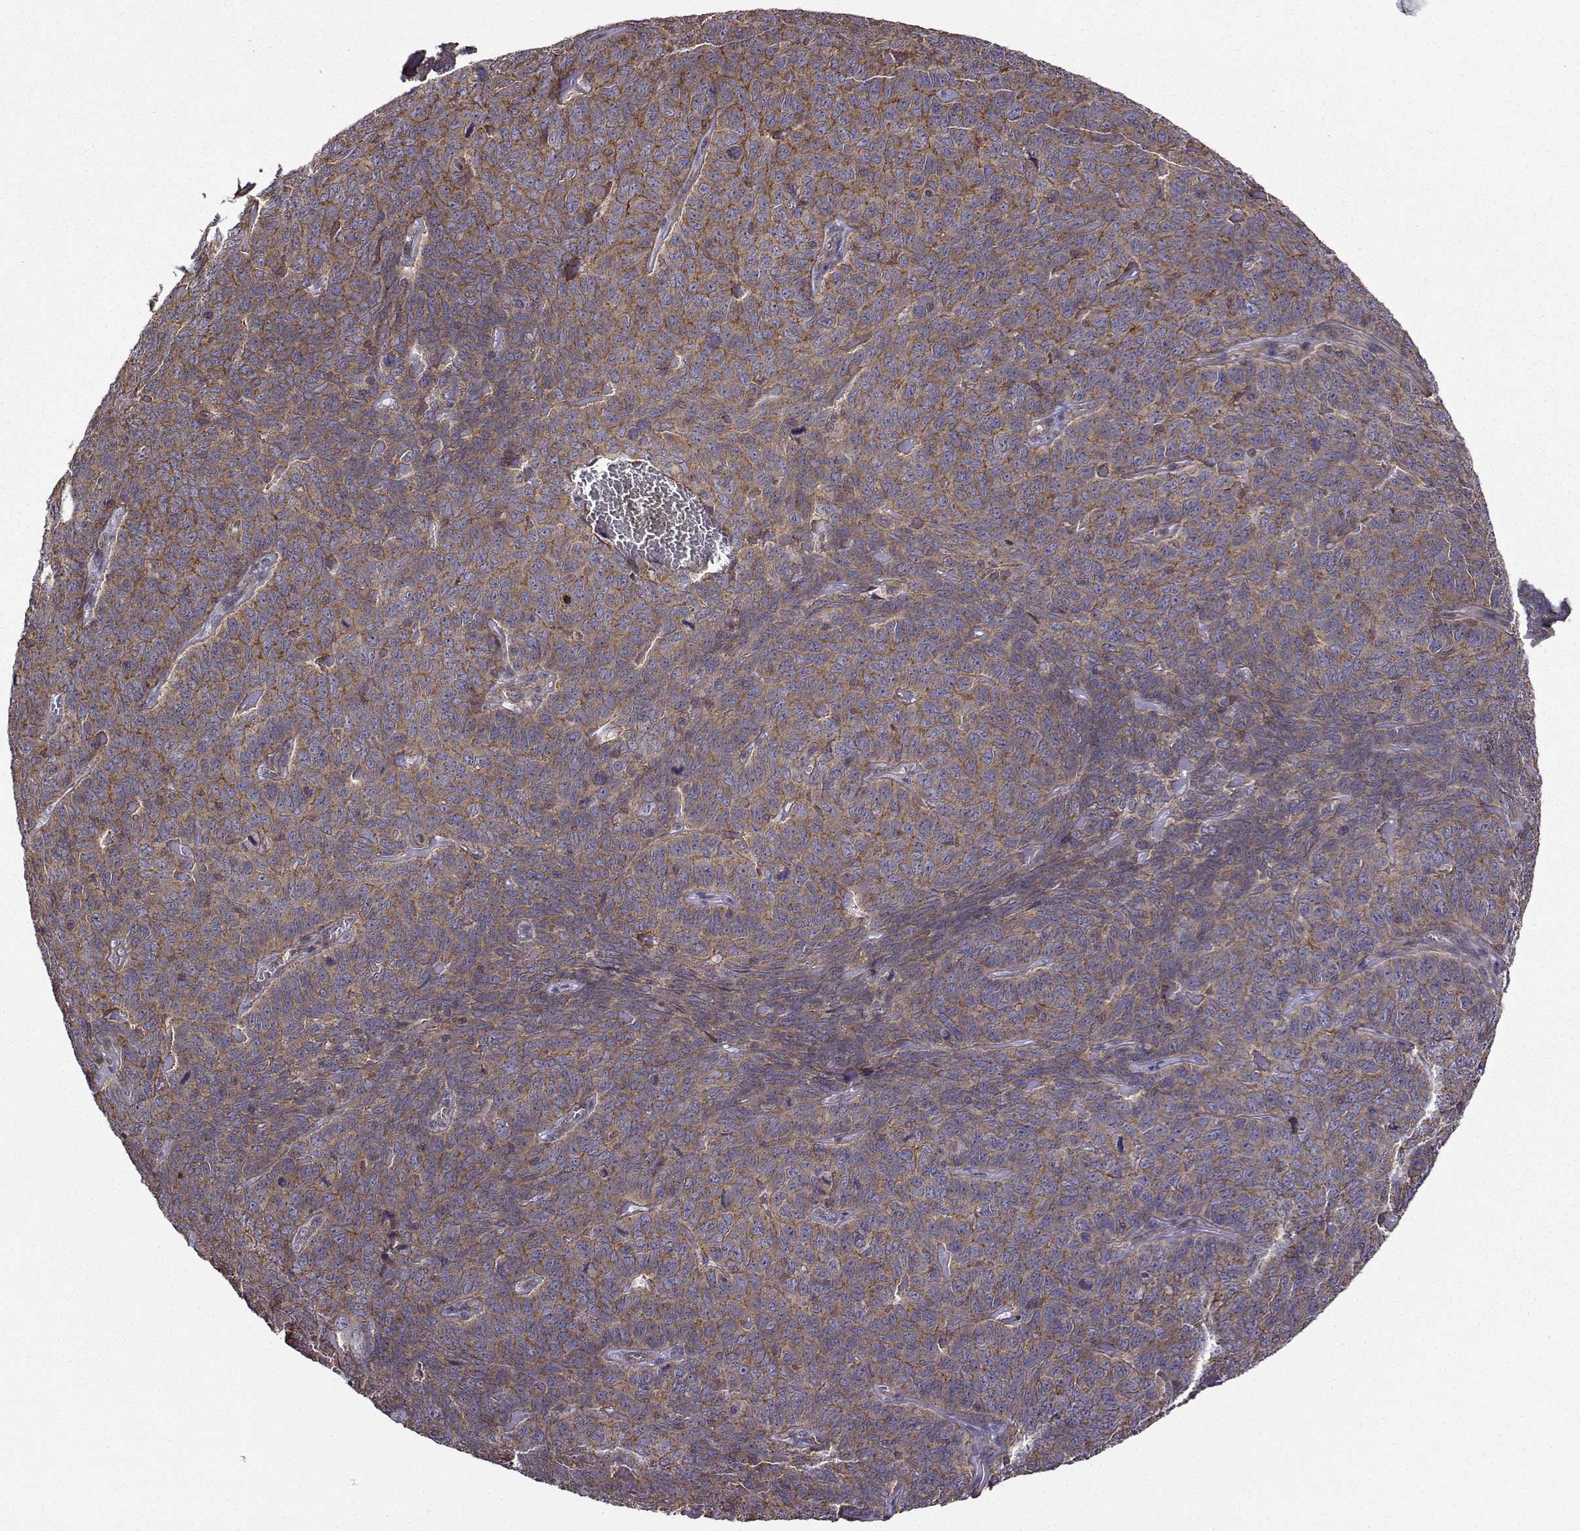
{"staining": {"intensity": "strong", "quantity": "<25%", "location": "cytoplasmic/membranous"}, "tissue": "skin cancer", "cell_type": "Tumor cells", "image_type": "cancer", "snomed": [{"axis": "morphology", "description": "Squamous cell carcinoma, NOS"}, {"axis": "topography", "description": "Skin"}, {"axis": "topography", "description": "Anal"}], "caption": "This micrograph displays skin squamous cell carcinoma stained with immunohistochemistry to label a protein in brown. The cytoplasmic/membranous of tumor cells show strong positivity for the protein. Nuclei are counter-stained blue.", "gene": "ITGB8", "patient": {"sex": "female", "age": 51}}